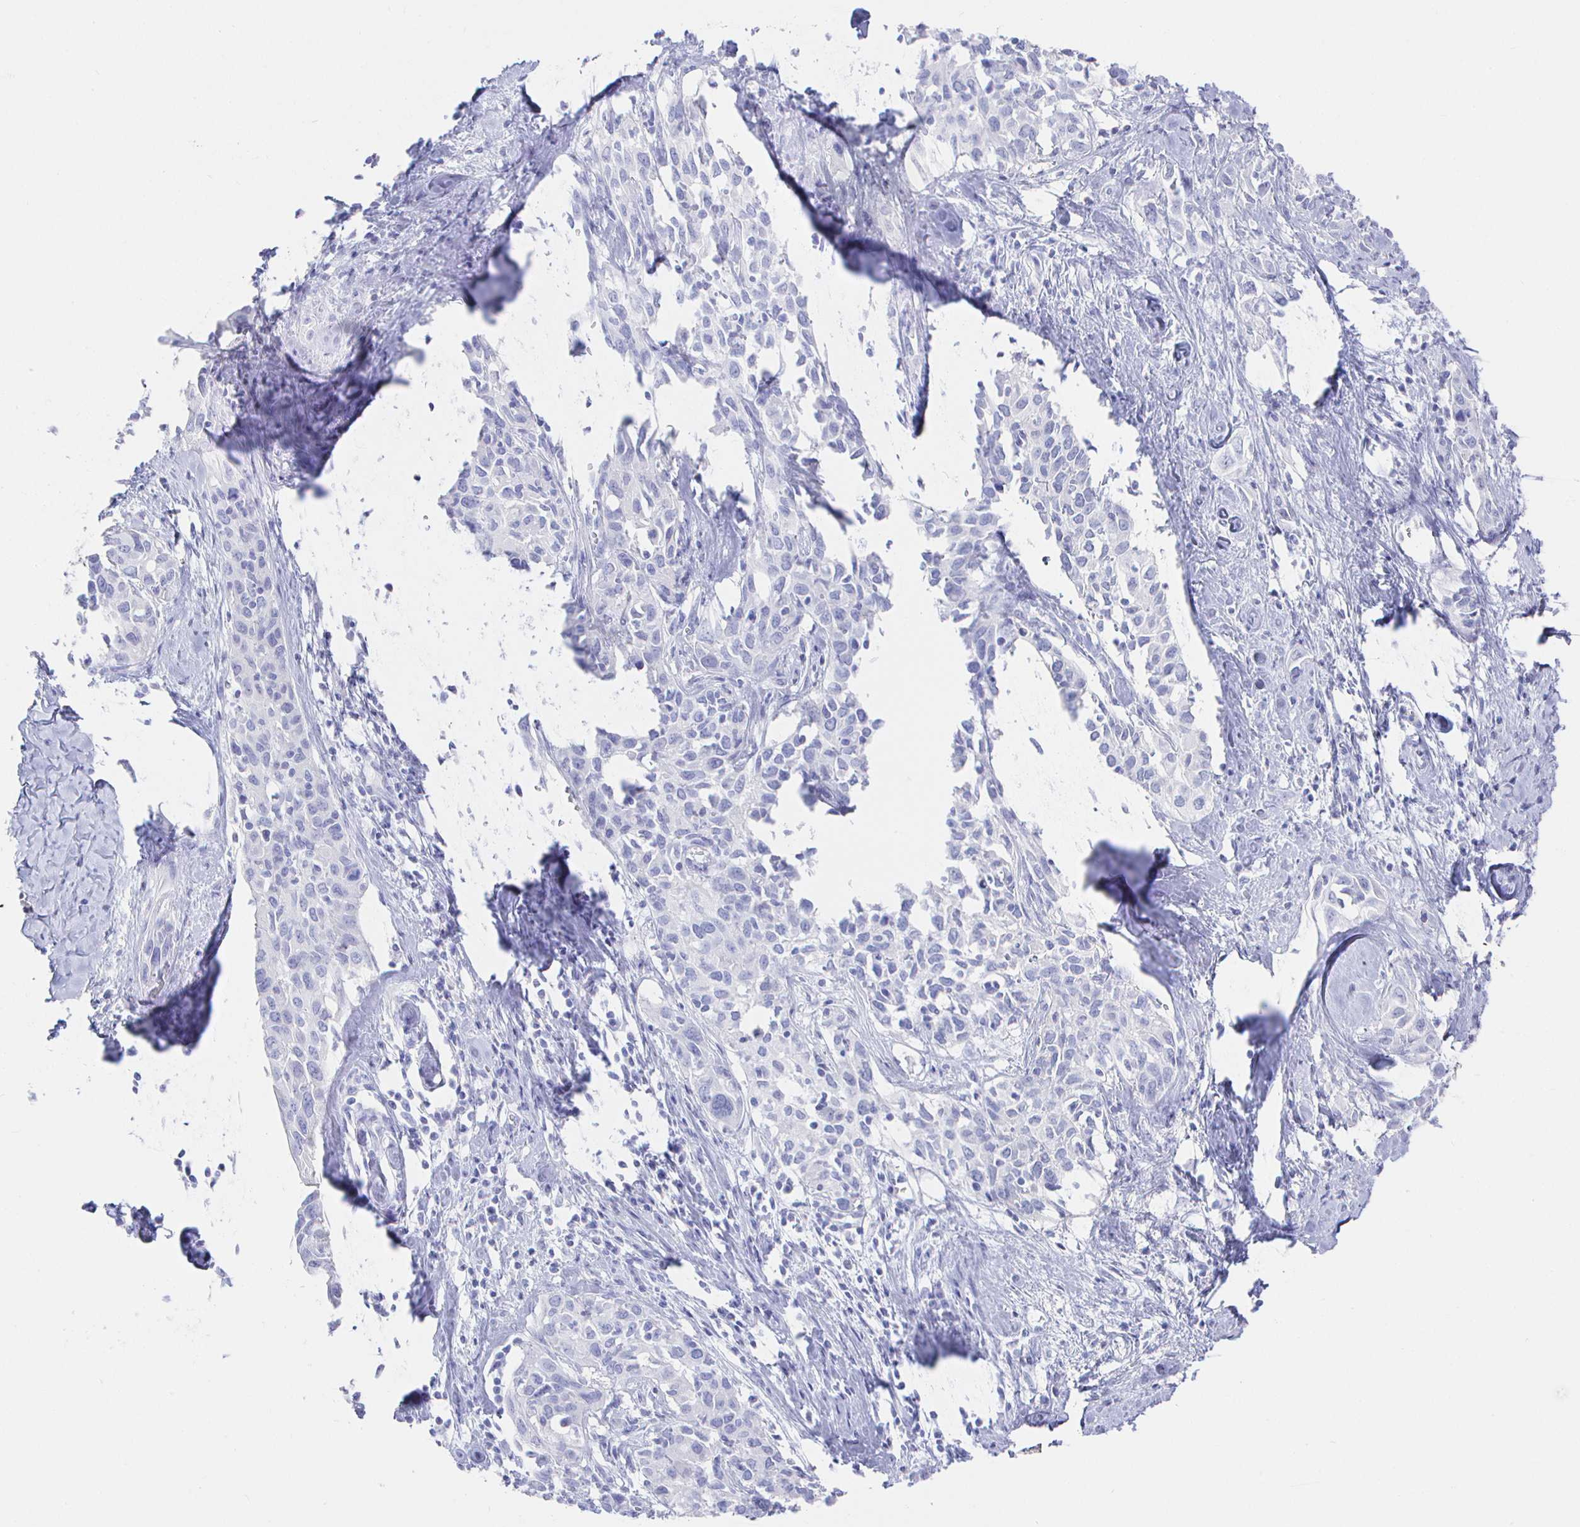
{"staining": {"intensity": "negative", "quantity": "none", "location": "none"}, "tissue": "cervical cancer", "cell_type": "Tumor cells", "image_type": "cancer", "snomed": [{"axis": "morphology", "description": "Squamous cell carcinoma, NOS"}, {"axis": "topography", "description": "Cervix"}], "caption": "Immunohistochemistry histopathology image of neoplastic tissue: cervical cancer stained with DAB reveals no significant protein expression in tumor cells.", "gene": "CLCA1", "patient": {"sex": "female", "age": 51}}